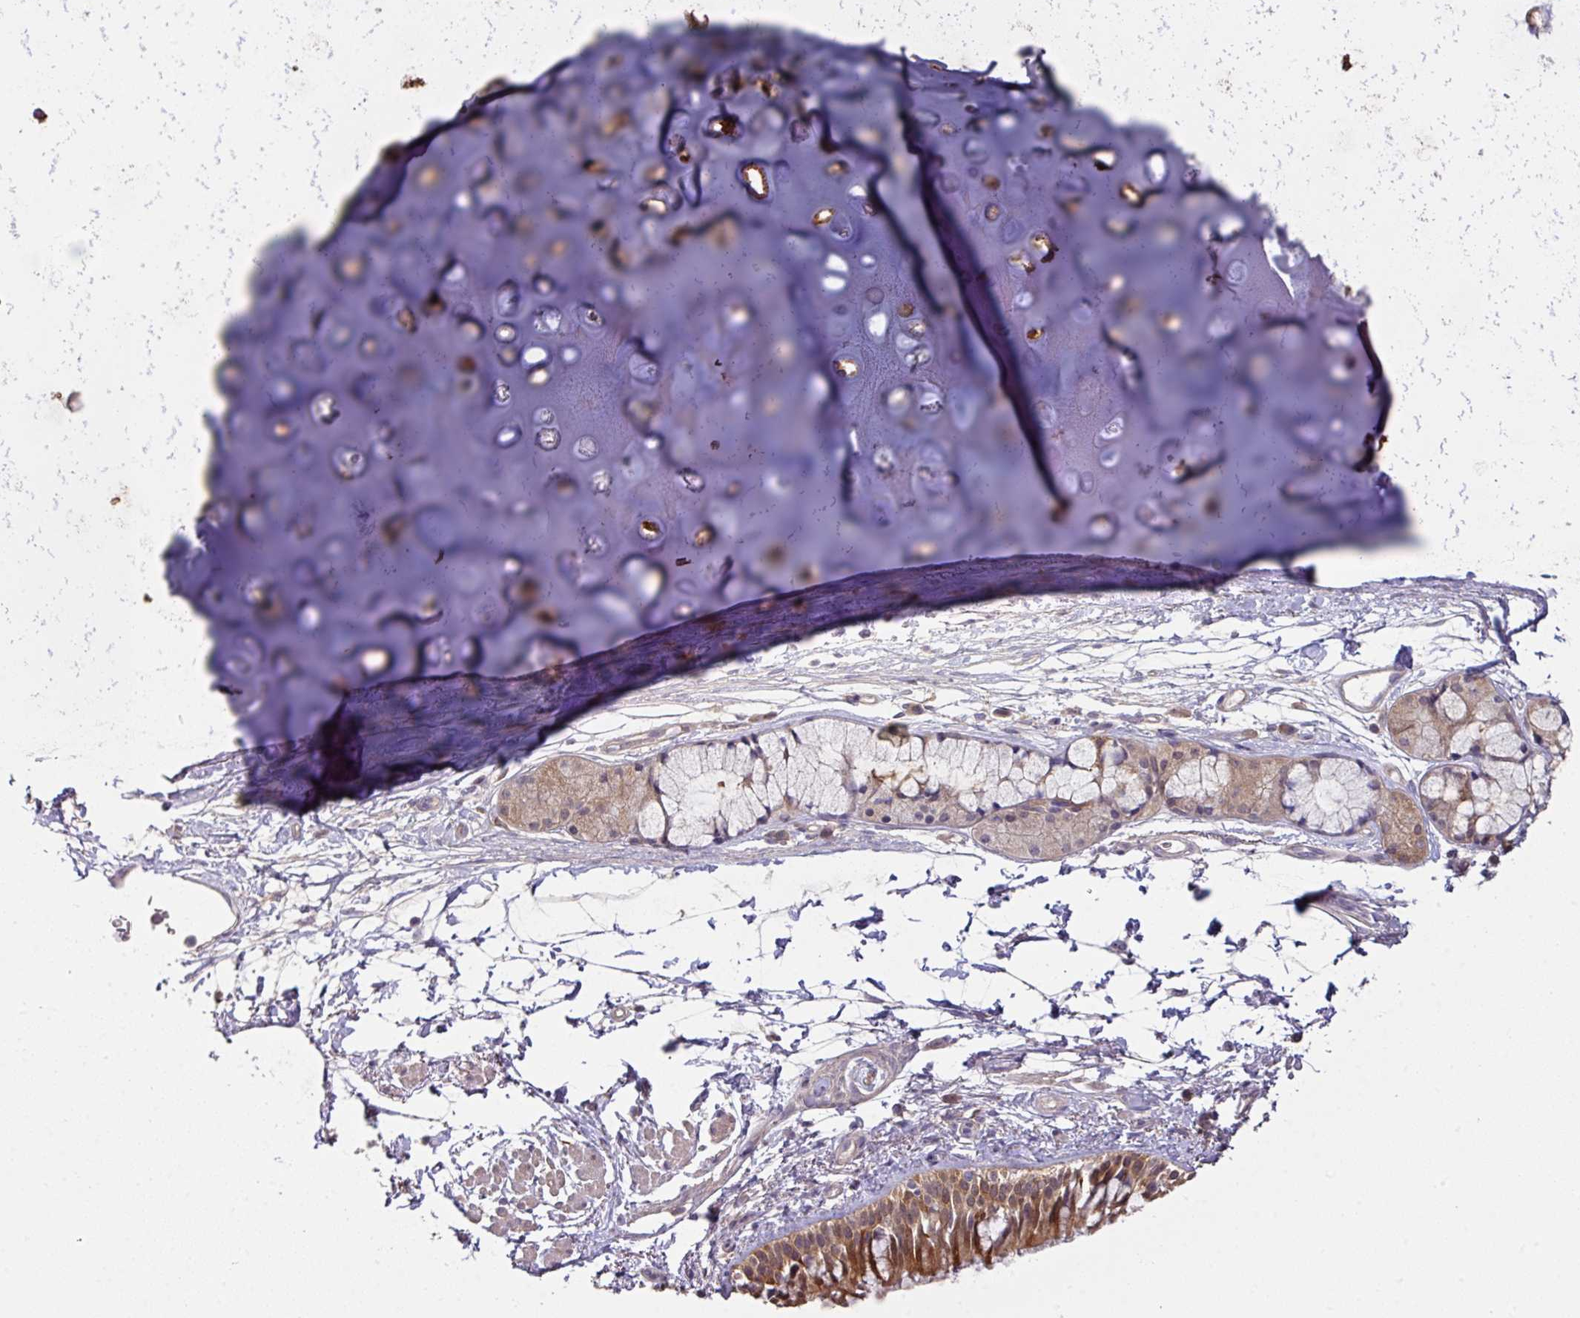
{"staining": {"intensity": "moderate", "quantity": ">75%", "location": "cytoplasmic/membranous"}, "tissue": "bronchus", "cell_type": "Respiratory epithelial cells", "image_type": "normal", "snomed": [{"axis": "morphology", "description": "Normal tissue, NOS"}, {"axis": "topography", "description": "Lymph node"}, {"axis": "topography", "description": "Cartilage tissue"}, {"axis": "topography", "description": "Bronchus"}], "caption": "A medium amount of moderate cytoplasmic/membranous expression is seen in about >75% of respiratory epithelial cells in benign bronchus.", "gene": "SLAMF6", "patient": {"sex": "female", "age": 70}}